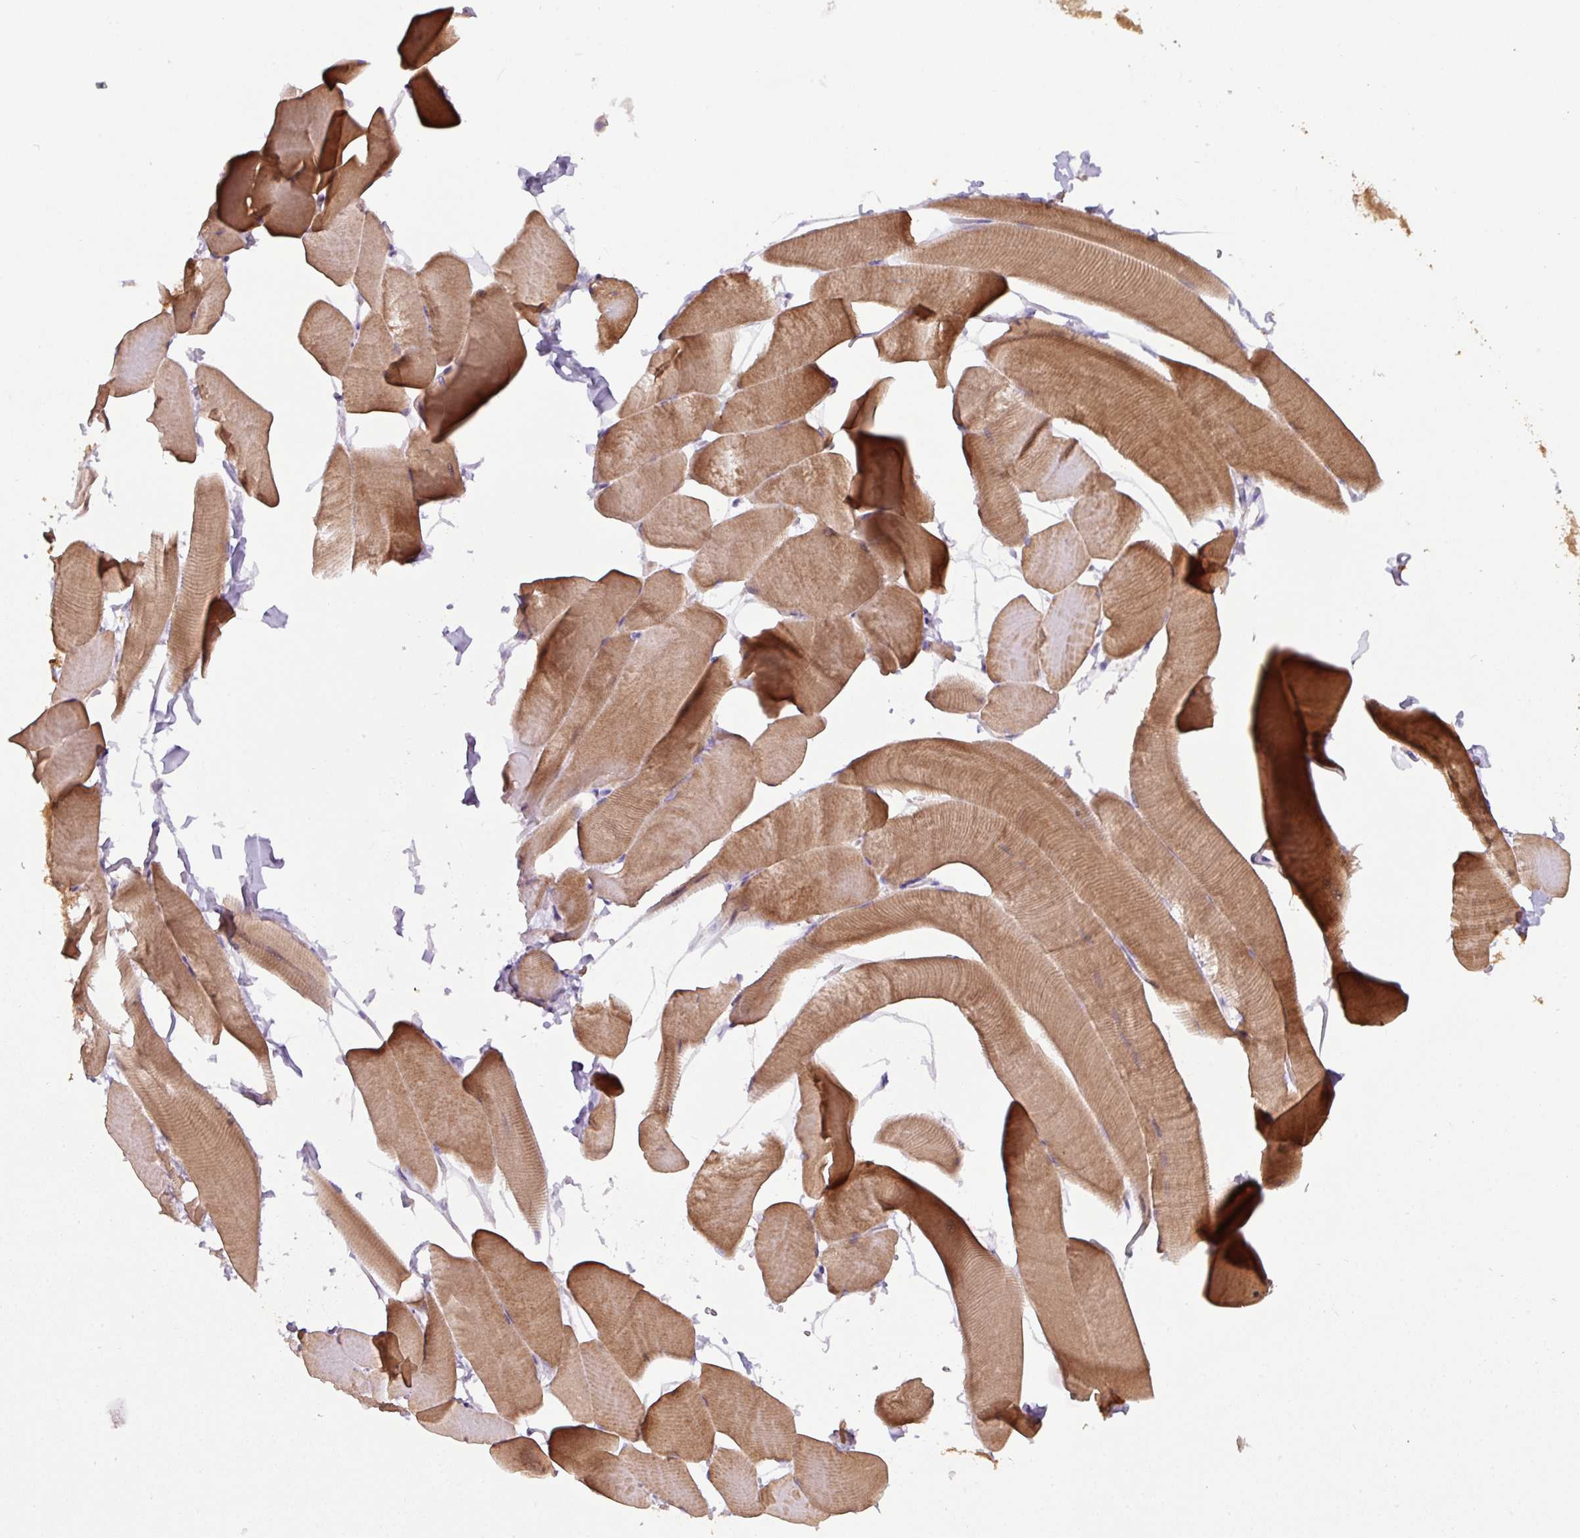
{"staining": {"intensity": "moderate", "quantity": ">75%", "location": "cytoplasmic/membranous"}, "tissue": "skeletal muscle", "cell_type": "Myocytes", "image_type": "normal", "snomed": [{"axis": "morphology", "description": "Normal tissue, NOS"}, {"axis": "topography", "description": "Skeletal muscle"}], "caption": "Approximately >75% of myocytes in normal human skeletal muscle reveal moderate cytoplasmic/membranous protein positivity as visualized by brown immunohistochemical staining.", "gene": "MRRF", "patient": {"sex": "male", "age": 25}}